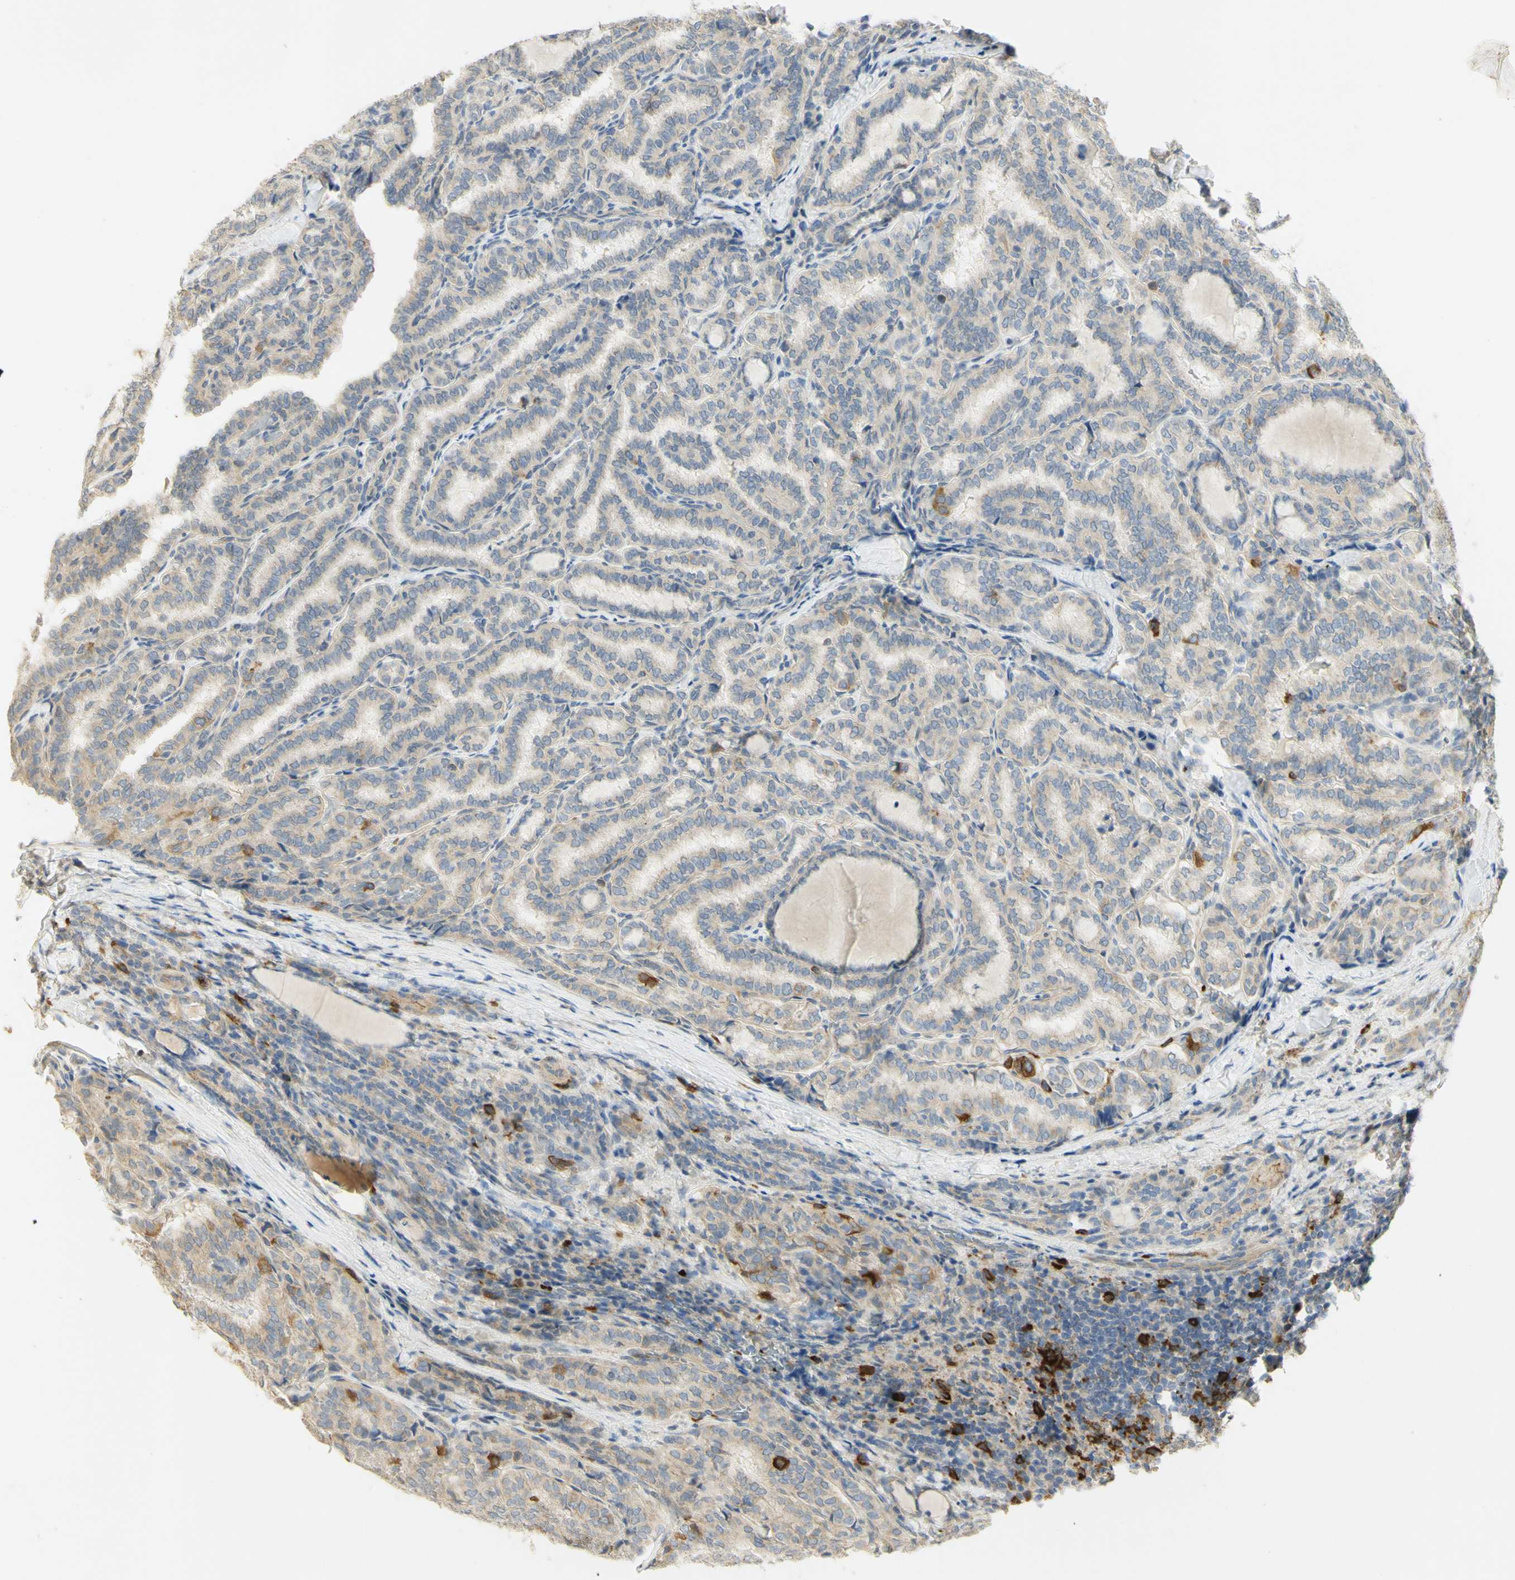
{"staining": {"intensity": "strong", "quantity": "<25%", "location": "cytoplasmic/membranous"}, "tissue": "thyroid cancer", "cell_type": "Tumor cells", "image_type": "cancer", "snomed": [{"axis": "morphology", "description": "Normal tissue, NOS"}, {"axis": "morphology", "description": "Papillary adenocarcinoma, NOS"}, {"axis": "topography", "description": "Thyroid gland"}], "caption": "Thyroid cancer was stained to show a protein in brown. There is medium levels of strong cytoplasmic/membranous positivity in about <25% of tumor cells. (DAB = brown stain, brightfield microscopy at high magnification).", "gene": "KIF11", "patient": {"sex": "female", "age": 30}}